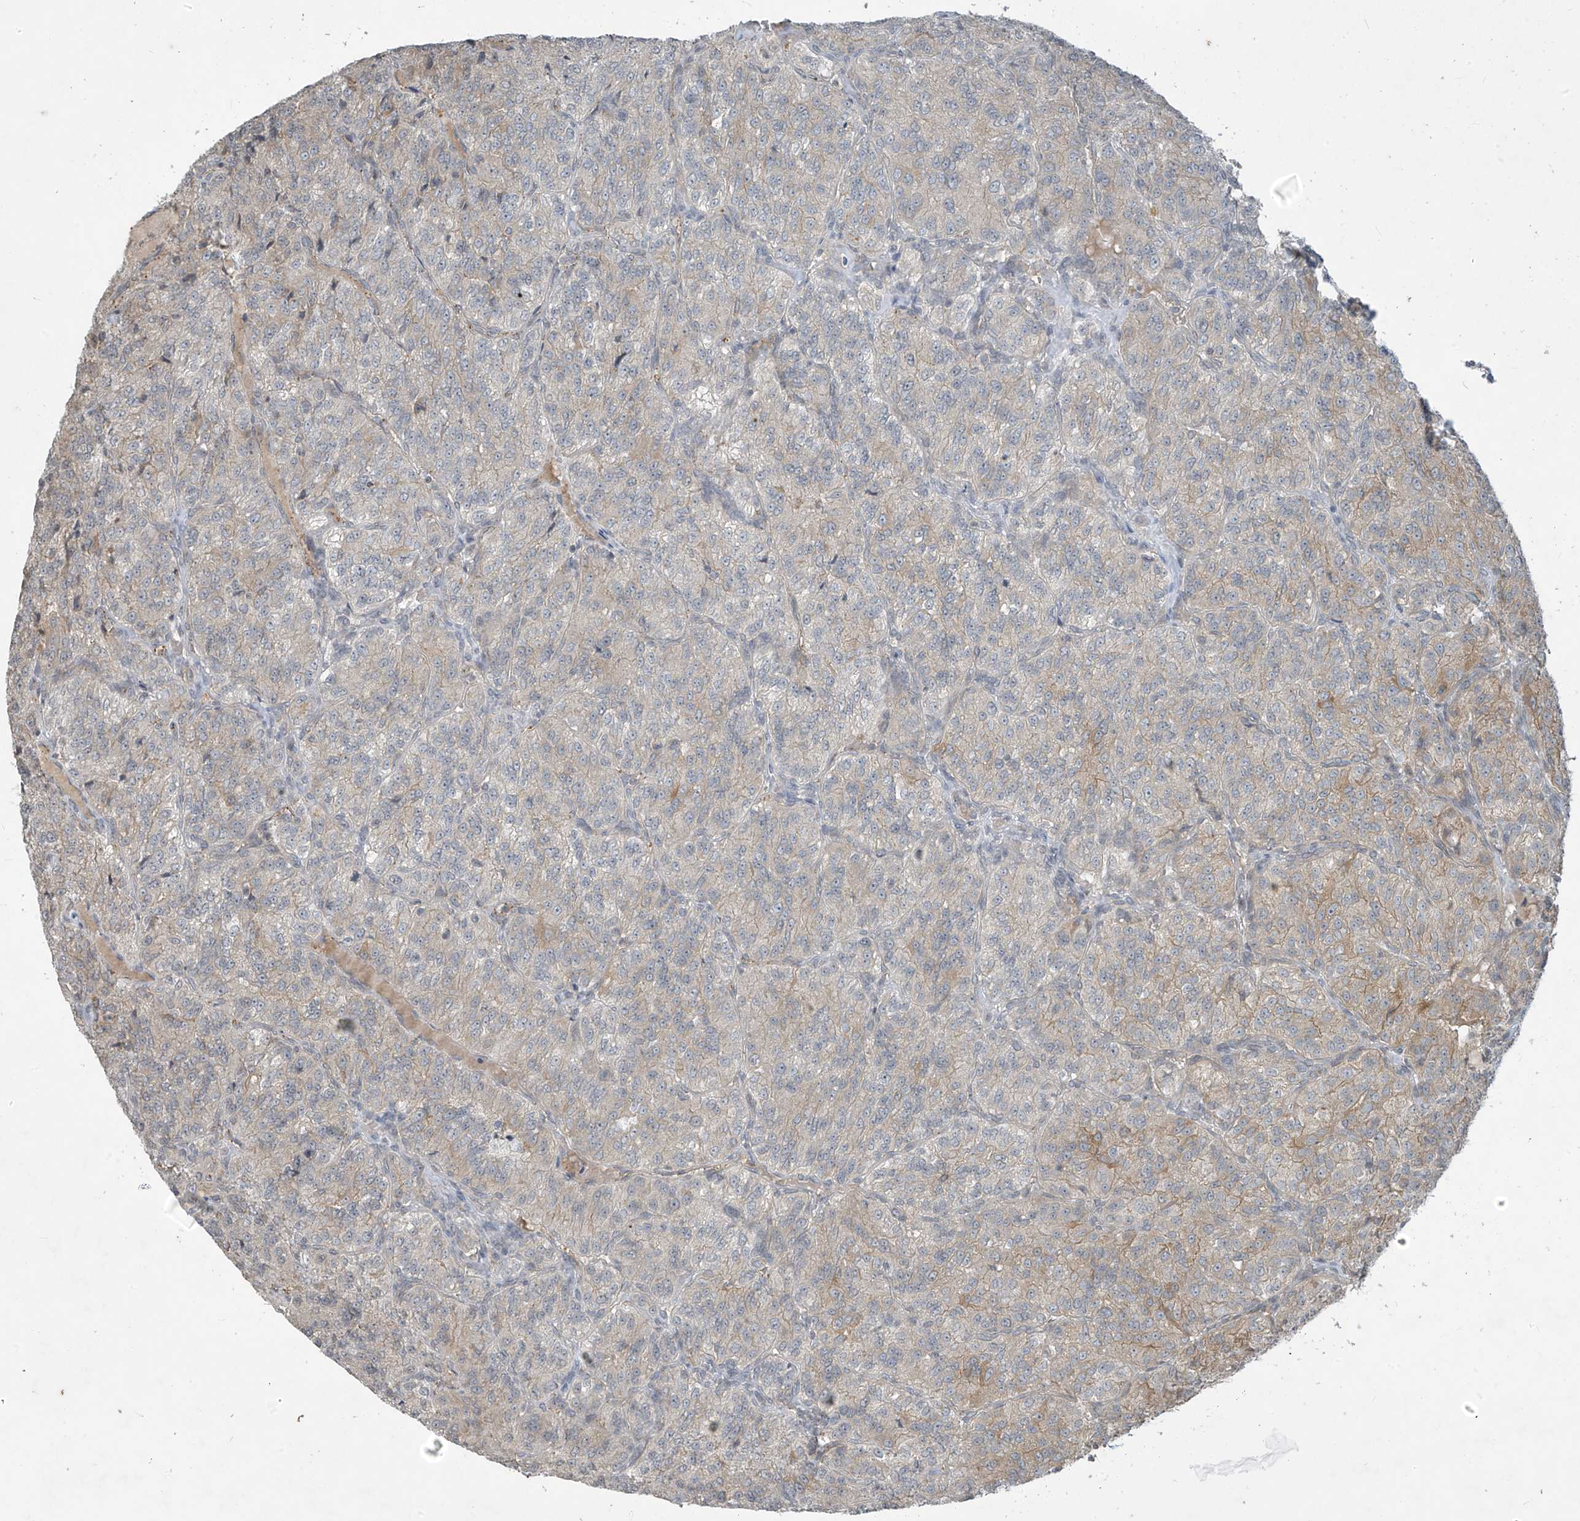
{"staining": {"intensity": "moderate", "quantity": "<25%", "location": "cytoplasmic/membranous"}, "tissue": "renal cancer", "cell_type": "Tumor cells", "image_type": "cancer", "snomed": [{"axis": "morphology", "description": "Adenocarcinoma, NOS"}, {"axis": "topography", "description": "Kidney"}], "caption": "A high-resolution image shows immunohistochemistry (IHC) staining of renal adenocarcinoma, which shows moderate cytoplasmic/membranous positivity in about <25% of tumor cells.", "gene": "DGKQ", "patient": {"sex": "female", "age": 63}}